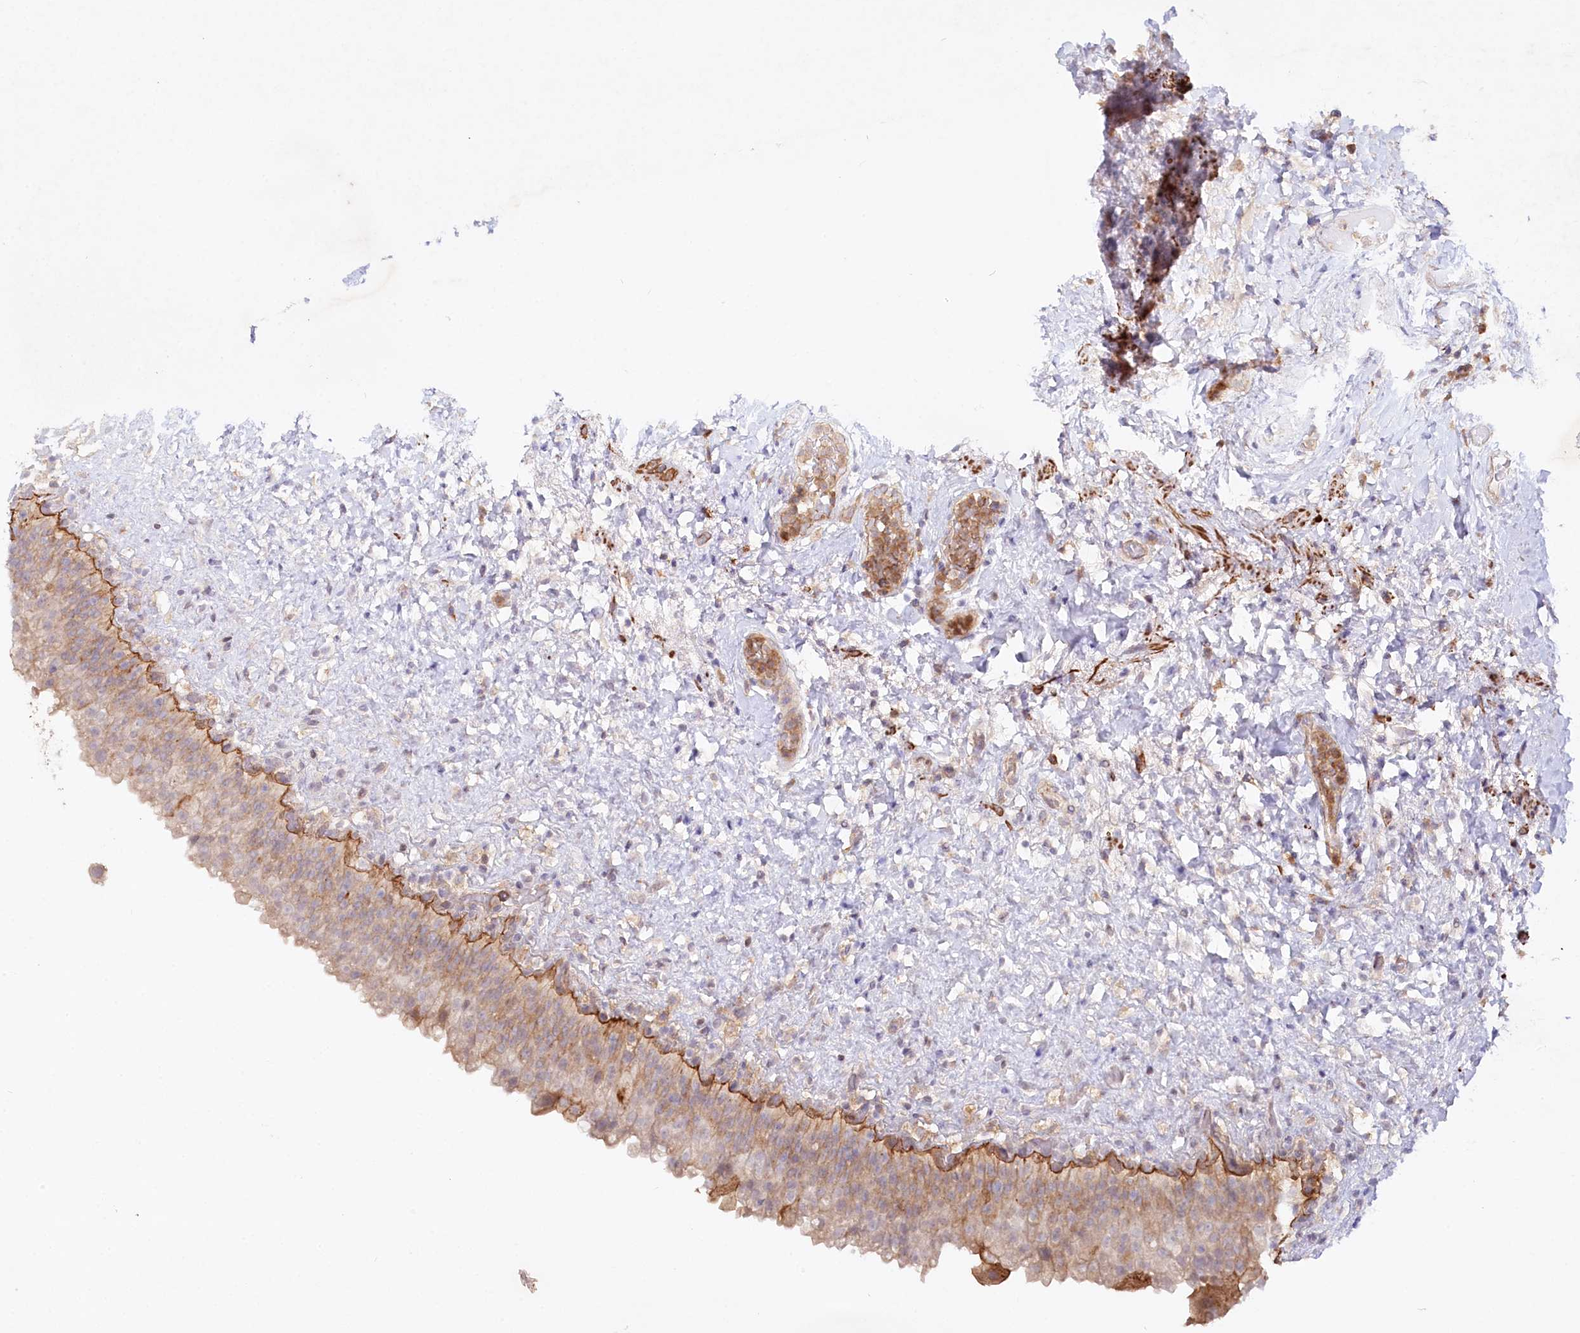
{"staining": {"intensity": "moderate", "quantity": "25%-75%", "location": "cytoplasmic/membranous"}, "tissue": "urinary bladder", "cell_type": "Urothelial cells", "image_type": "normal", "snomed": [{"axis": "morphology", "description": "Normal tissue, NOS"}, {"axis": "topography", "description": "Urinary bladder"}], "caption": "Brown immunohistochemical staining in normal human urinary bladder displays moderate cytoplasmic/membranous expression in approximately 25%-75% of urothelial cells. (DAB IHC, brown staining for protein, blue staining for nuclei).", "gene": "ALDH3B1", "patient": {"sex": "female", "age": 27}}